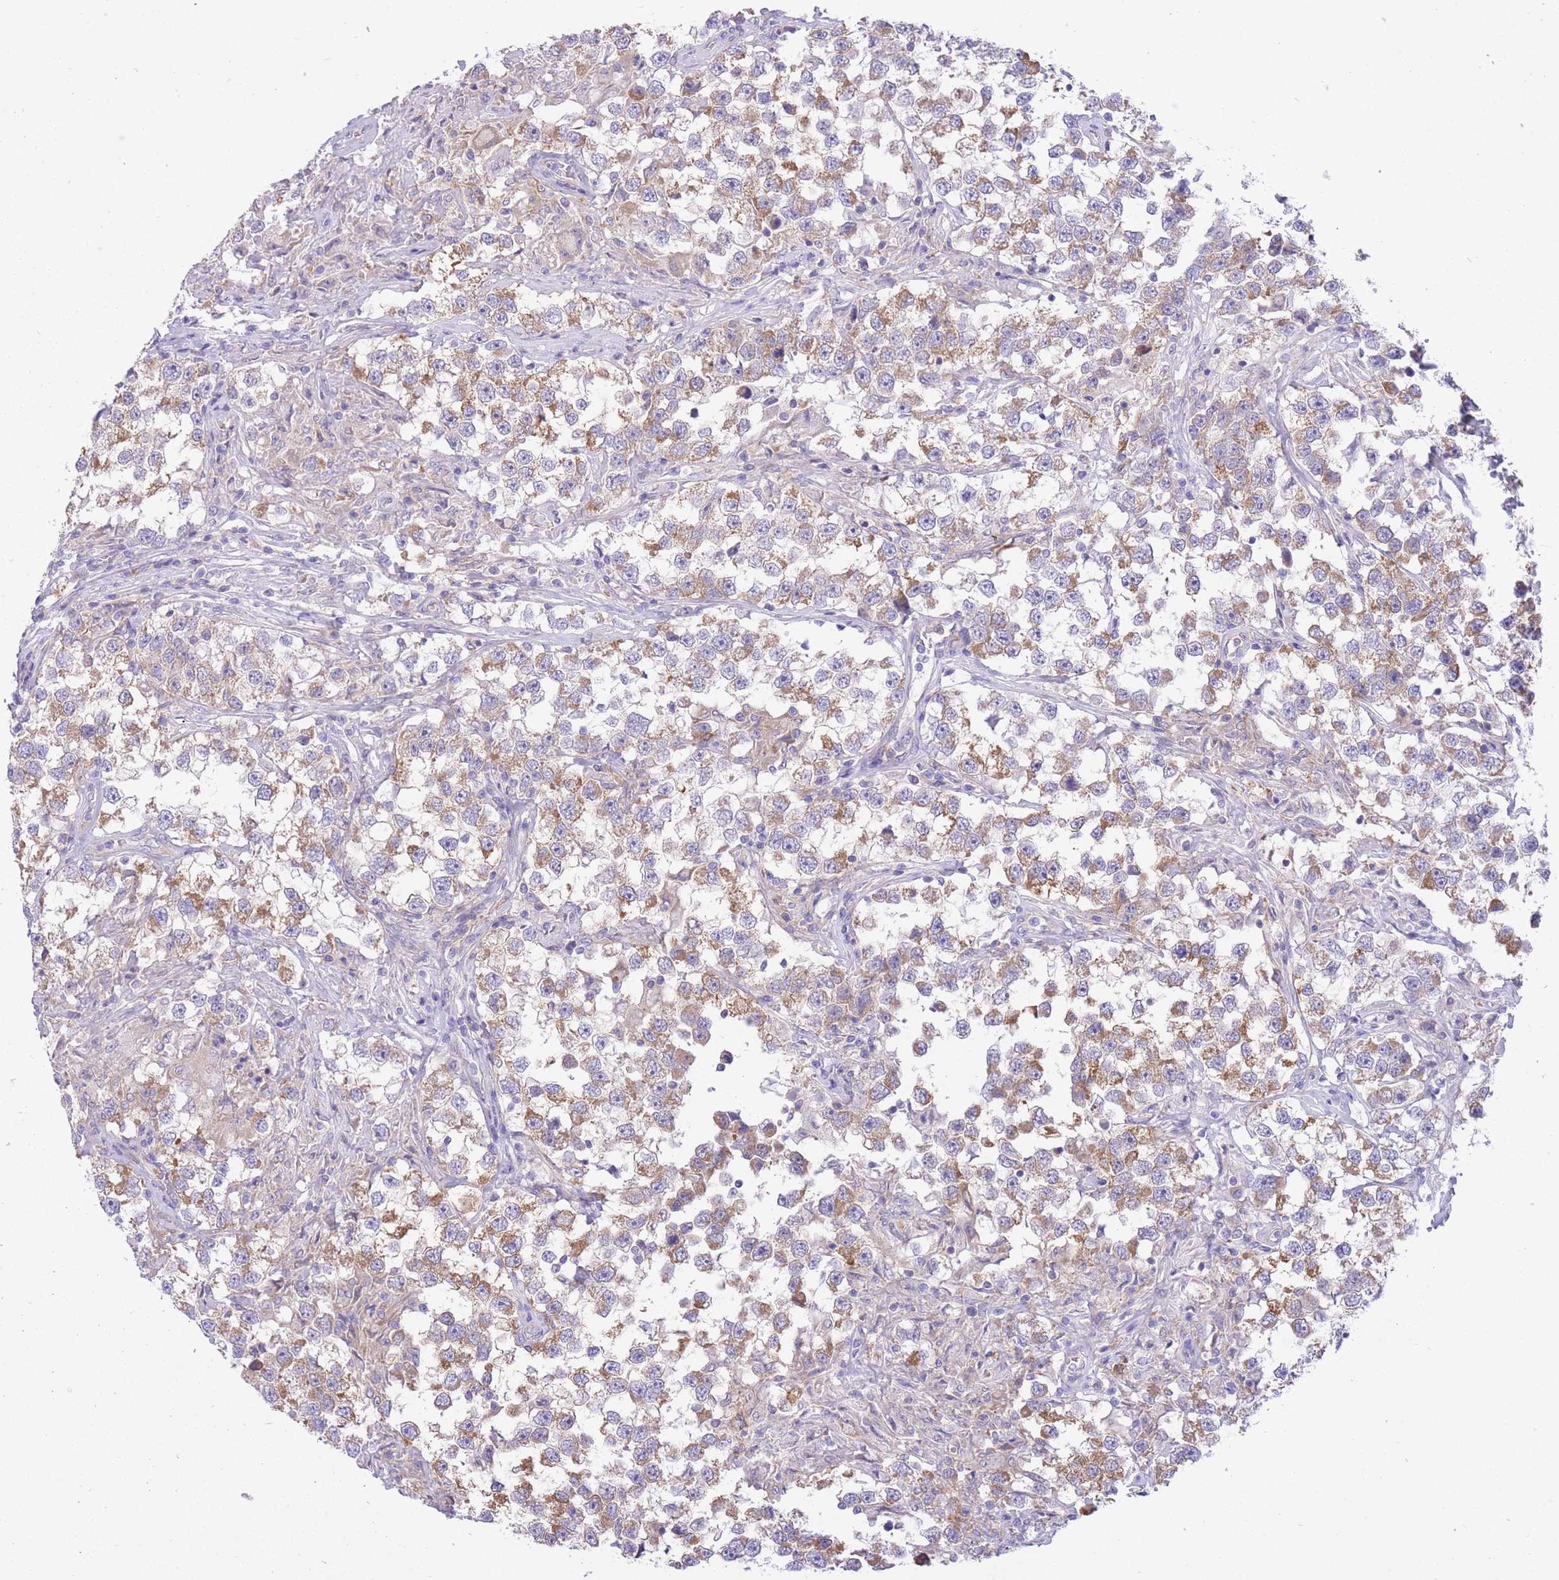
{"staining": {"intensity": "weak", "quantity": ">75%", "location": "cytoplasmic/membranous"}, "tissue": "testis cancer", "cell_type": "Tumor cells", "image_type": "cancer", "snomed": [{"axis": "morphology", "description": "Seminoma, NOS"}, {"axis": "topography", "description": "Testis"}], "caption": "A low amount of weak cytoplasmic/membranous positivity is seen in approximately >75% of tumor cells in testis seminoma tissue.", "gene": "NAMPT", "patient": {"sex": "male", "age": 46}}